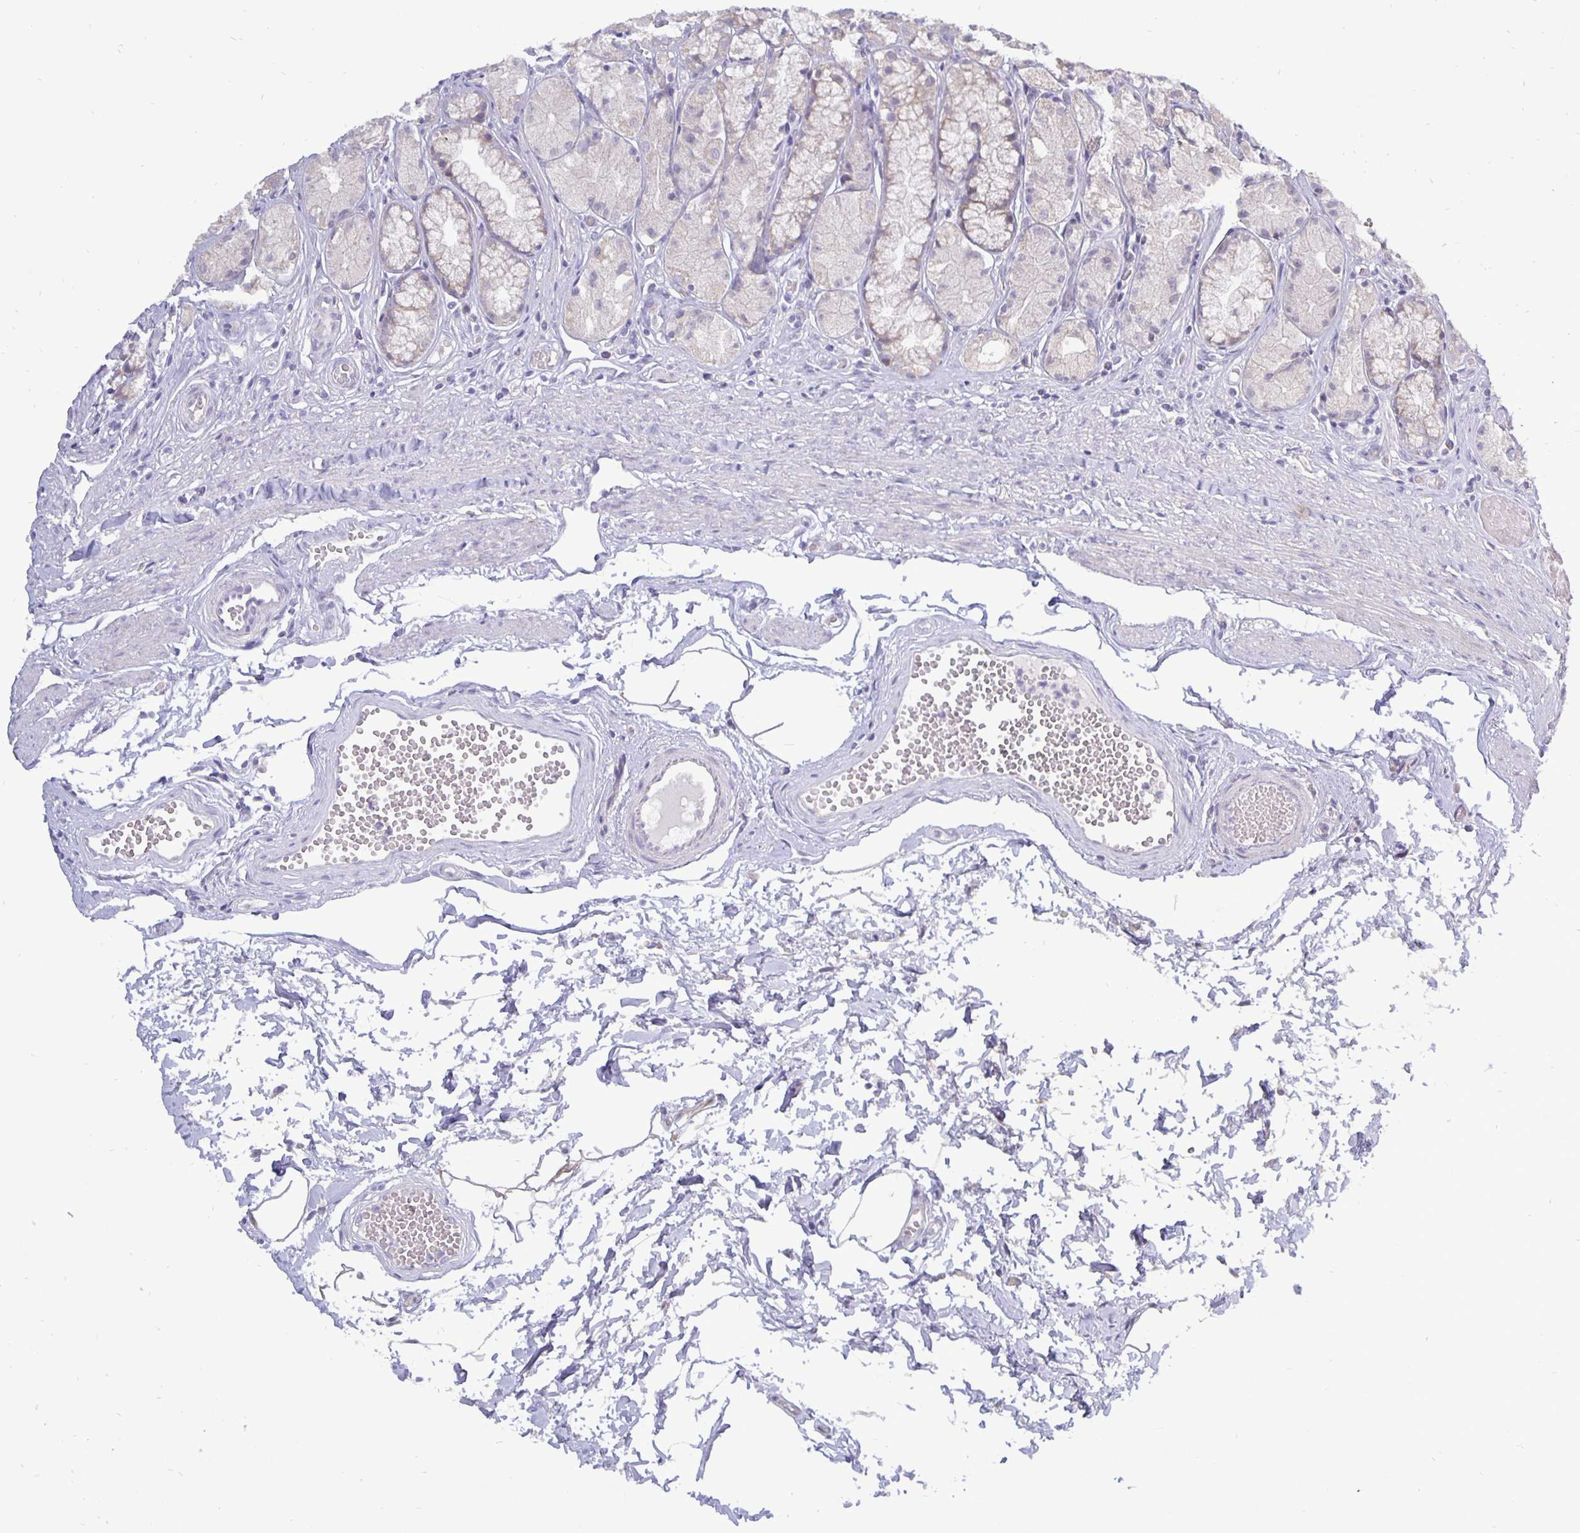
{"staining": {"intensity": "weak", "quantity": "<25%", "location": "cytoplasmic/membranous"}, "tissue": "stomach", "cell_type": "Glandular cells", "image_type": "normal", "snomed": [{"axis": "morphology", "description": "Normal tissue, NOS"}, {"axis": "topography", "description": "Stomach"}], "caption": "Glandular cells show no significant protein expression in unremarkable stomach.", "gene": "ERBB2", "patient": {"sex": "male", "age": 70}}